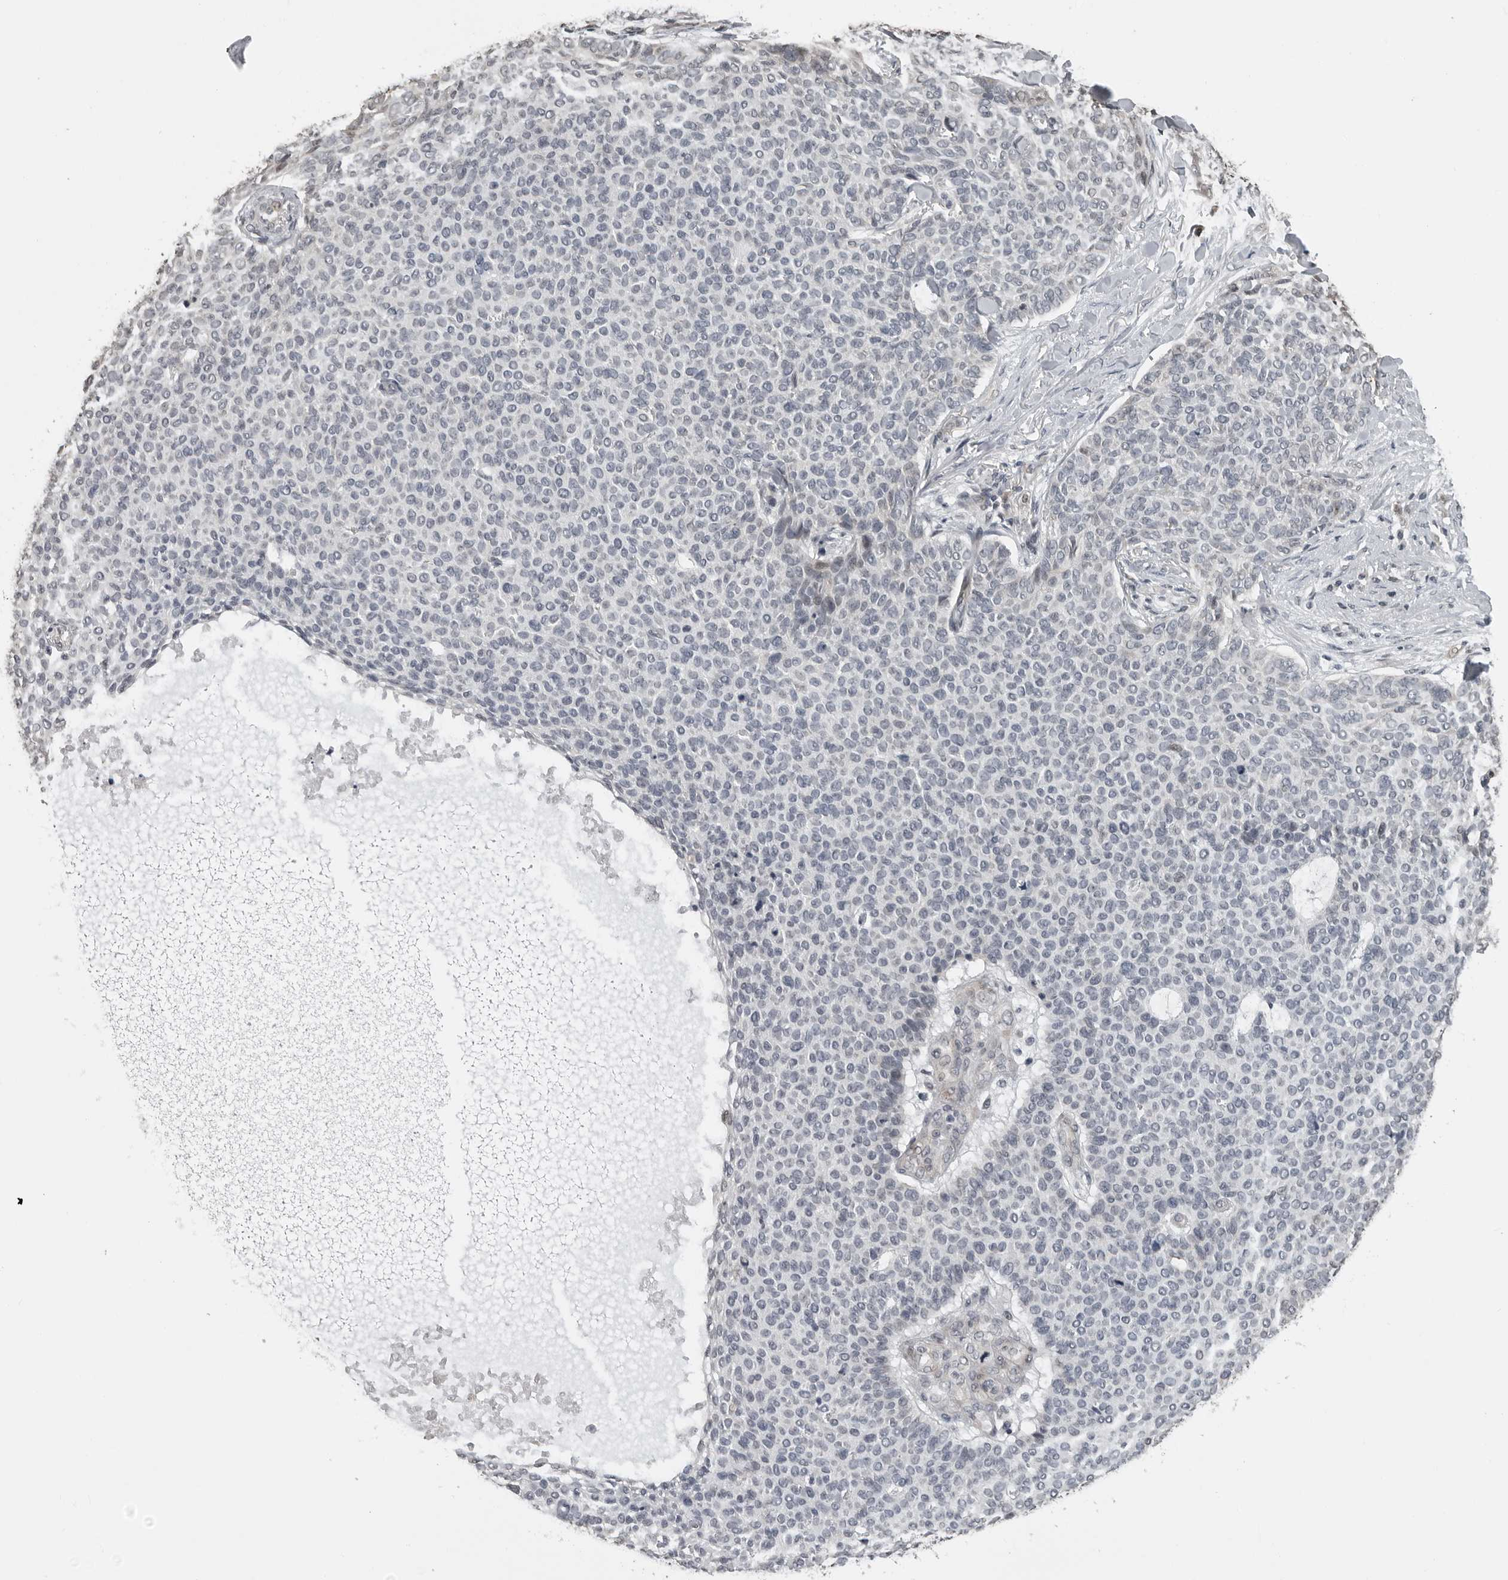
{"staining": {"intensity": "negative", "quantity": "none", "location": "none"}, "tissue": "skin cancer", "cell_type": "Tumor cells", "image_type": "cancer", "snomed": [{"axis": "morphology", "description": "Normal tissue, NOS"}, {"axis": "morphology", "description": "Basal cell carcinoma"}, {"axis": "topography", "description": "Skin"}], "caption": "Skin cancer (basal cell carcinoma) stained for a protein using immunohistochemistry (IHC) displays no positivity tumor cells.", "gene": "PRRX2", "patient": {"sex": "male", "age": 50}}